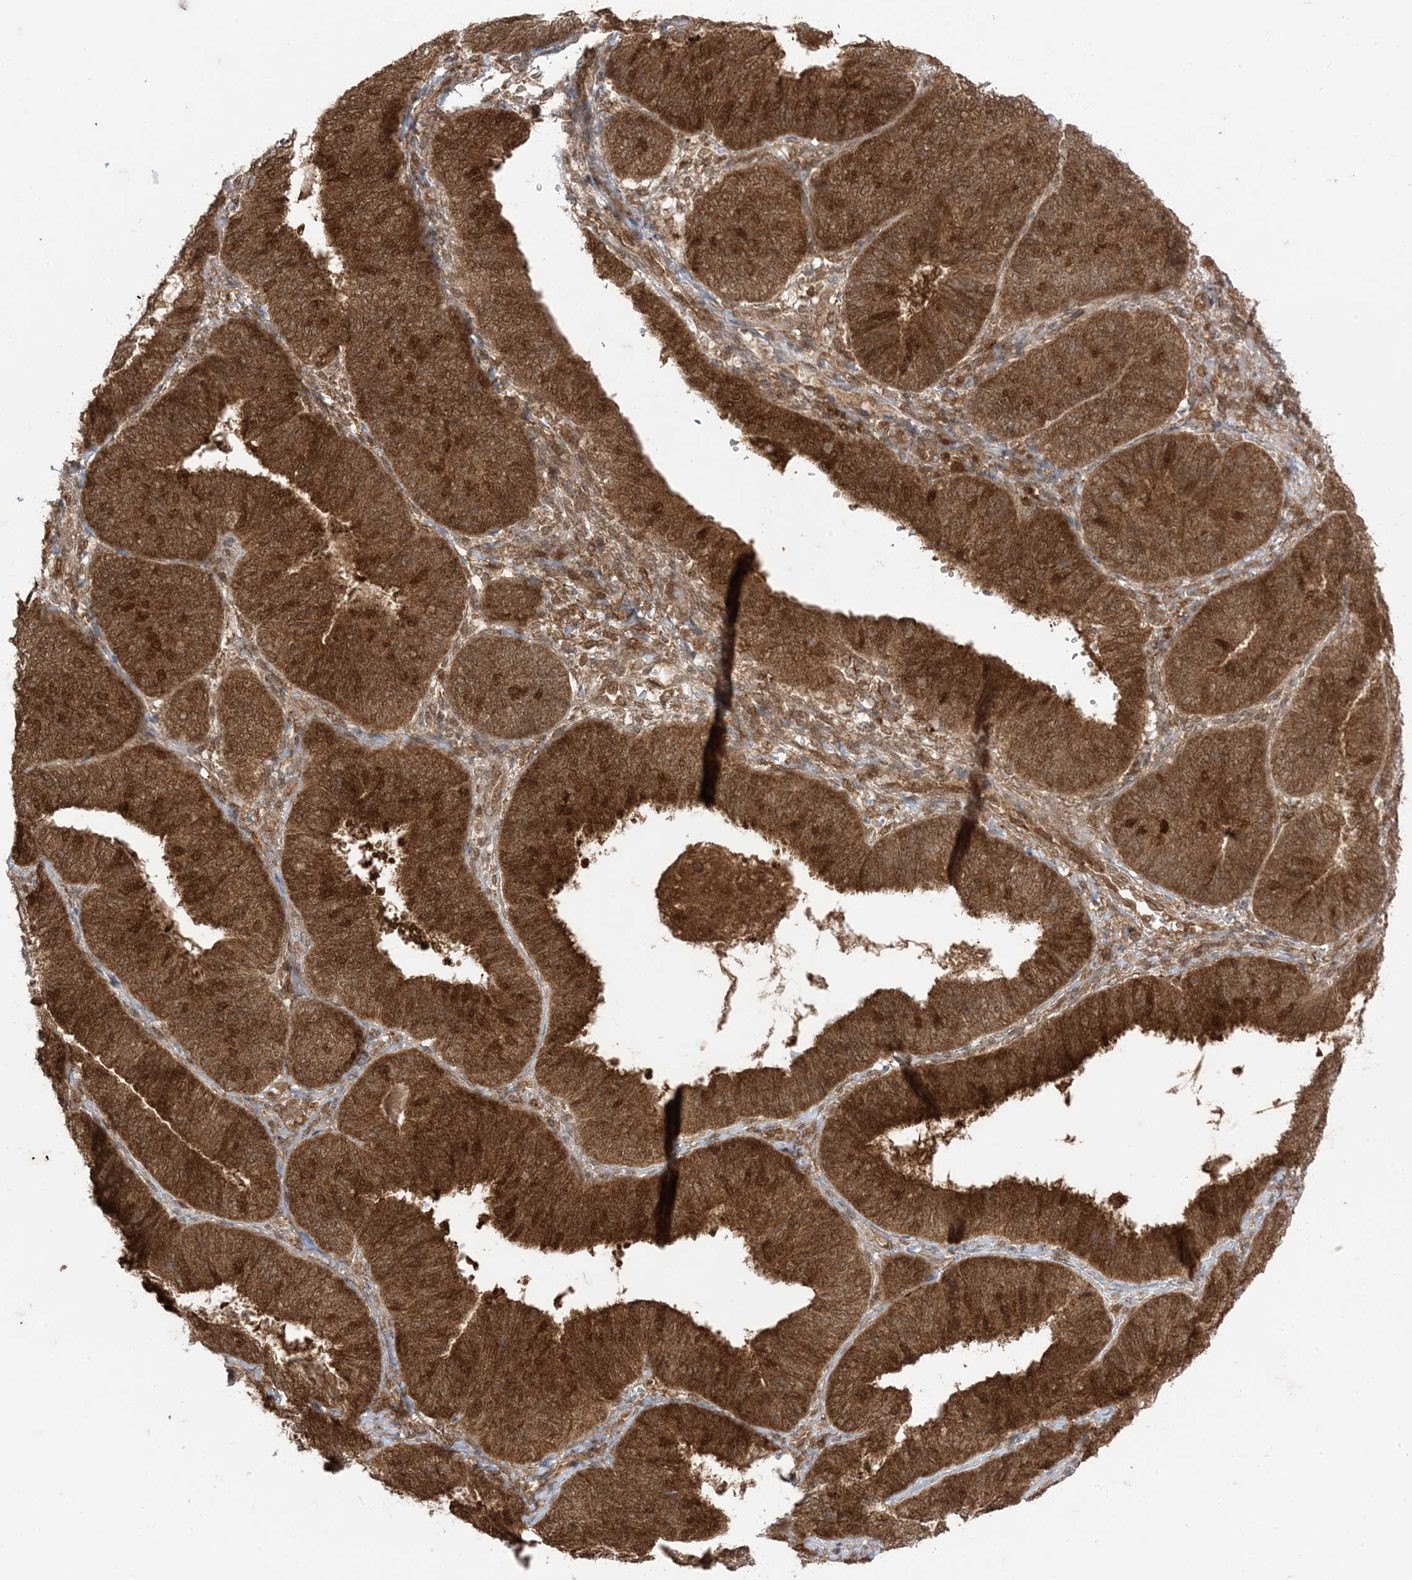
{"staining": {"intensity": "strong", "quantity": ">75%", "location": "cytoplasmic/membranous,nuclear"}, "tissue": "endometrial cancer", "cell_type": "Tumor cells", "image_type": "cancer", "snomed": [{"axis": "morphology", "description": "Adenocarcinoma, NOS"}, {"axis": "topography", "description": "Endometrium"}], "caption": "Immunohistochemical staining of human endometrial cancer shows high levels of strong cytoplasmic/membranous and nuclear expression in approximately >75% of tumor cells.", "gene": "PTPA", "patient": {"sex": "female", "age": 58}}